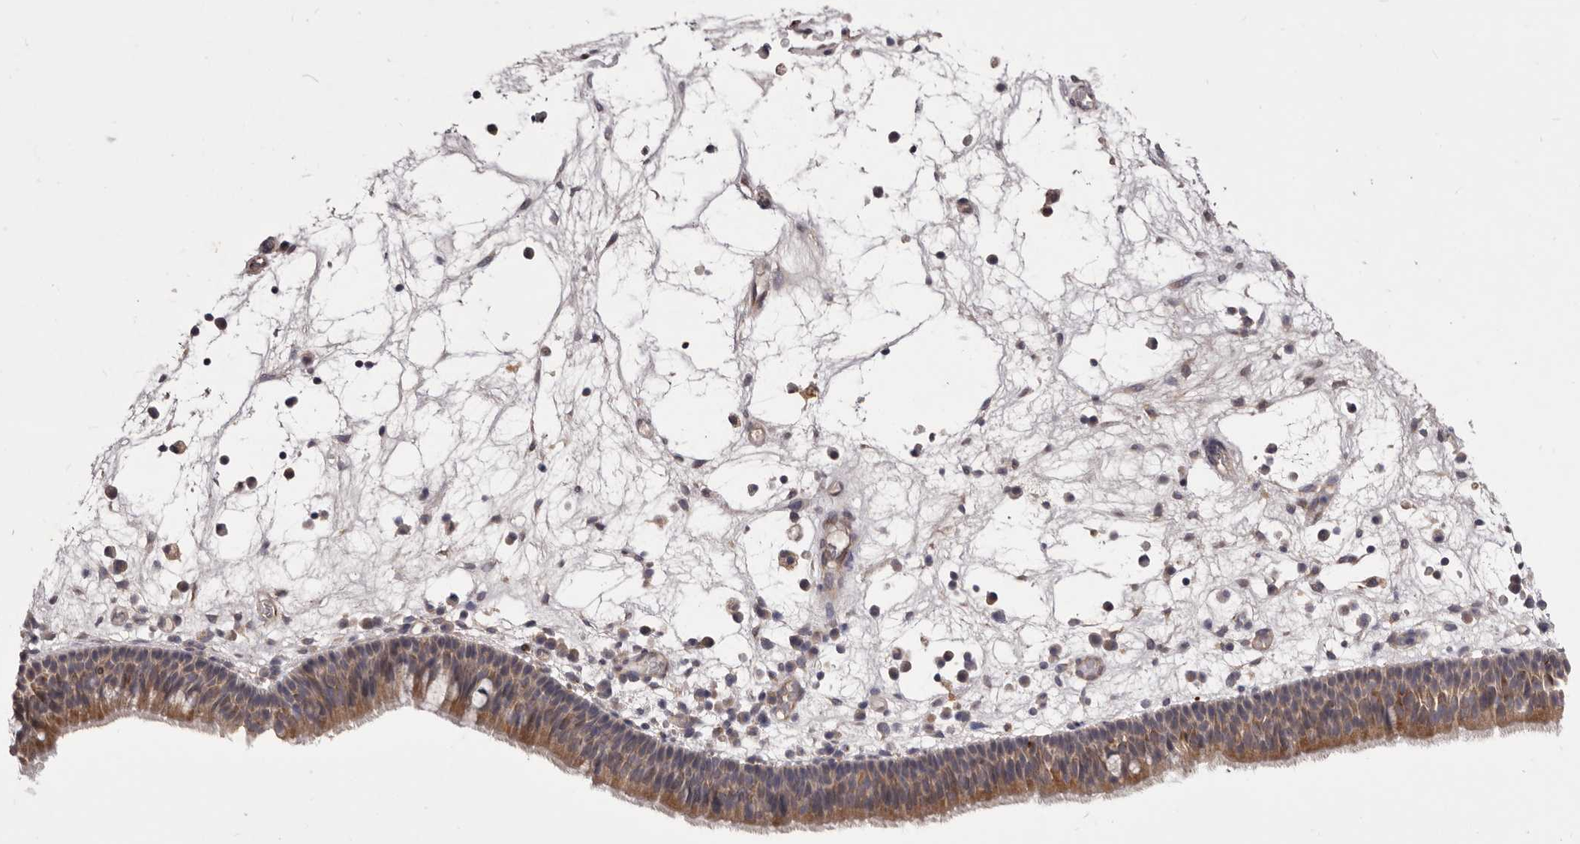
{"staining": {"intensity": "moderate", "quantity": ">75%", "location": "cytoplasmic/membranous"}, "tissue": "nasopharynx", "cell_type": "Respiratory epithelial cells", "image_type": "normal", "snomed": [{"axis": "morphology", "description": "Normal tissue, NOS"}, {"axis": "morphology", "description": "Inflammation, NOS"}, {"axis": "morphology", "description": "Malignant melanoma, Metastatic site"}, {"axis": "topography", "description": "Nasopharynx"}], "caption": "IHC (DAB) staining of normal human nasopharynx displays moderate cytoplasmic/membranous protein staining in approximately >75% of respiratory epithelial cells.", "gene": "PNRC1", "patient": {"sex": "male", "age": 70}}